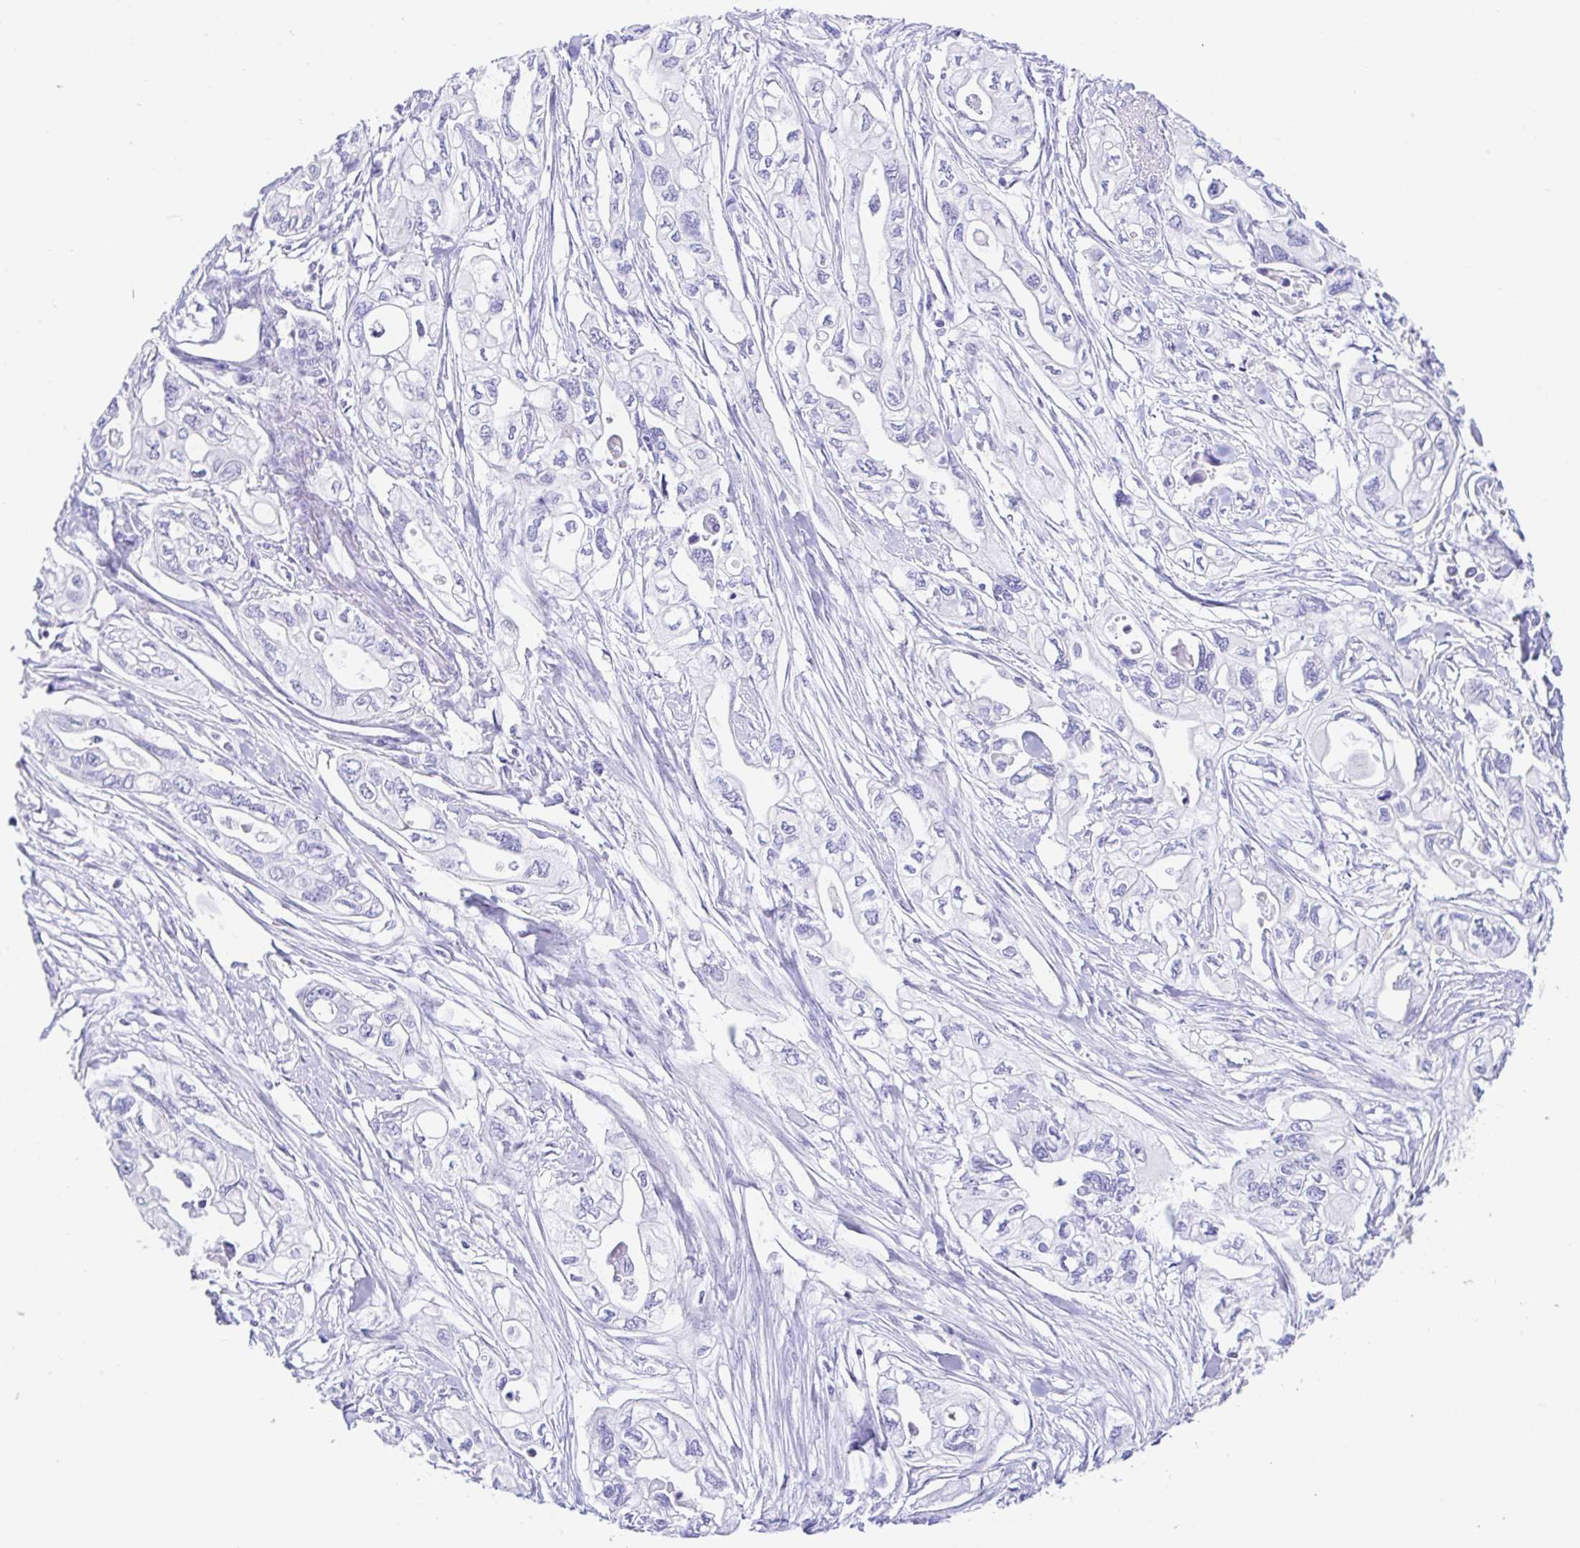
{"staining": {"intensity": "negative", "quantity": "none", "location": "none"}, "tissue": "pancreatic cancer", "cell_type": "Tumor cells", "image_type": "cancer", "snomed": [{"axis": "morphology", "description": "Adenocarcinoma, NOS"}, {"axis": "topography", "description": "Pancreas"}], "caption": "Immunohistochemistry (IHC) of human pancreatic cancer (adenocarcinoma) displays no staining in tumor cells.", "gene": "PAX8", "patient": {"sex": "male", "age": 68}}